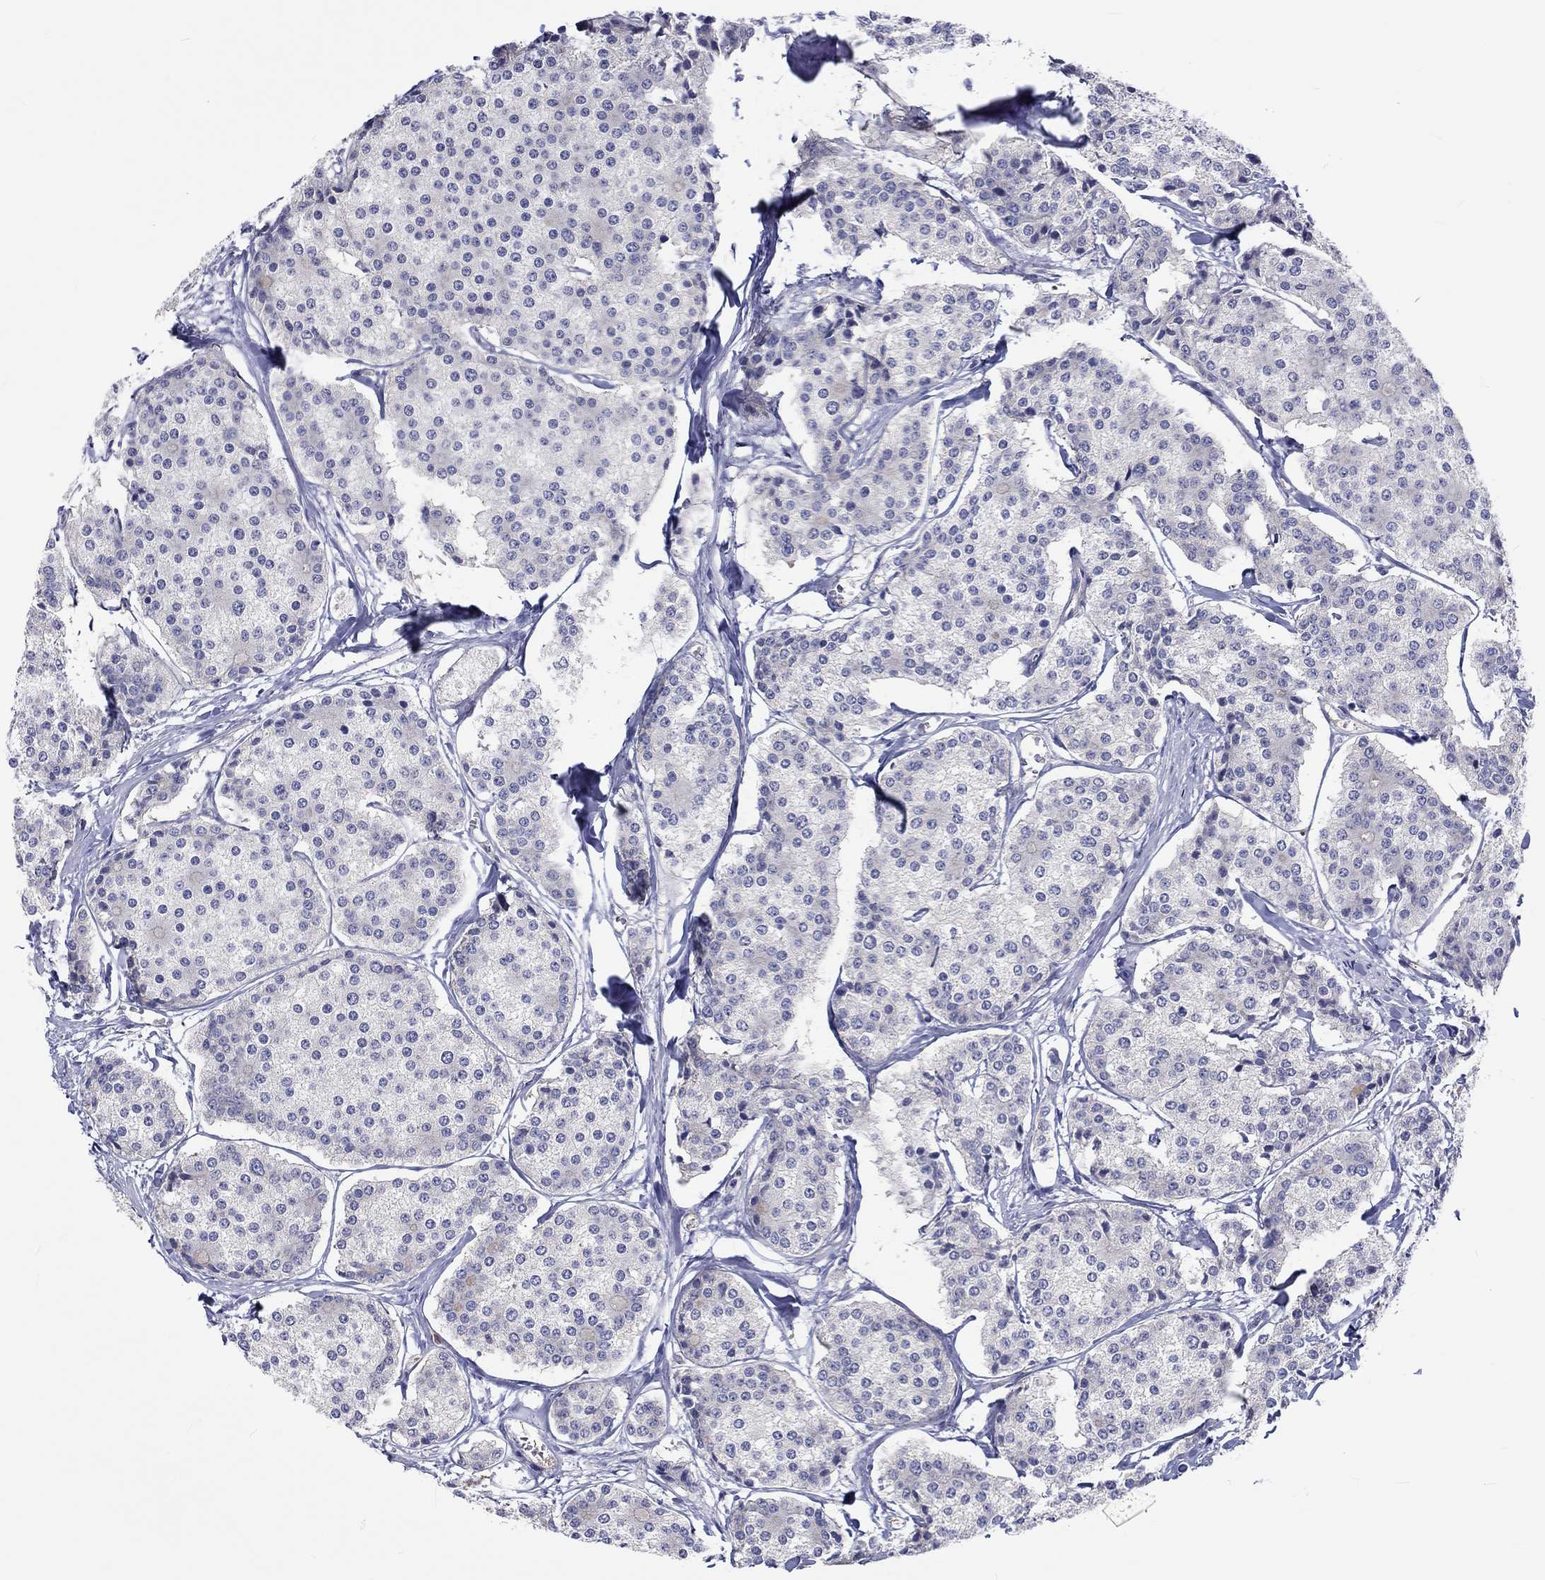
{"staining": {"intensity": "negative", "quantity": "none", "location": "none"}, "tissue": "carcinoid", "cell_type": "Tumor cells", "image_type": "cancer", "snomed": [{"axis": "morphology", "description": "Carcinoid, malignant, NOS"}, {"axis": "topography", "description": "Small intestine"}], "caption": "Tumor cells show no significant protein positivity in malignant carcinoid.", "gene": "ABCG4", "patient": {"sex": "female", "age": 65}}